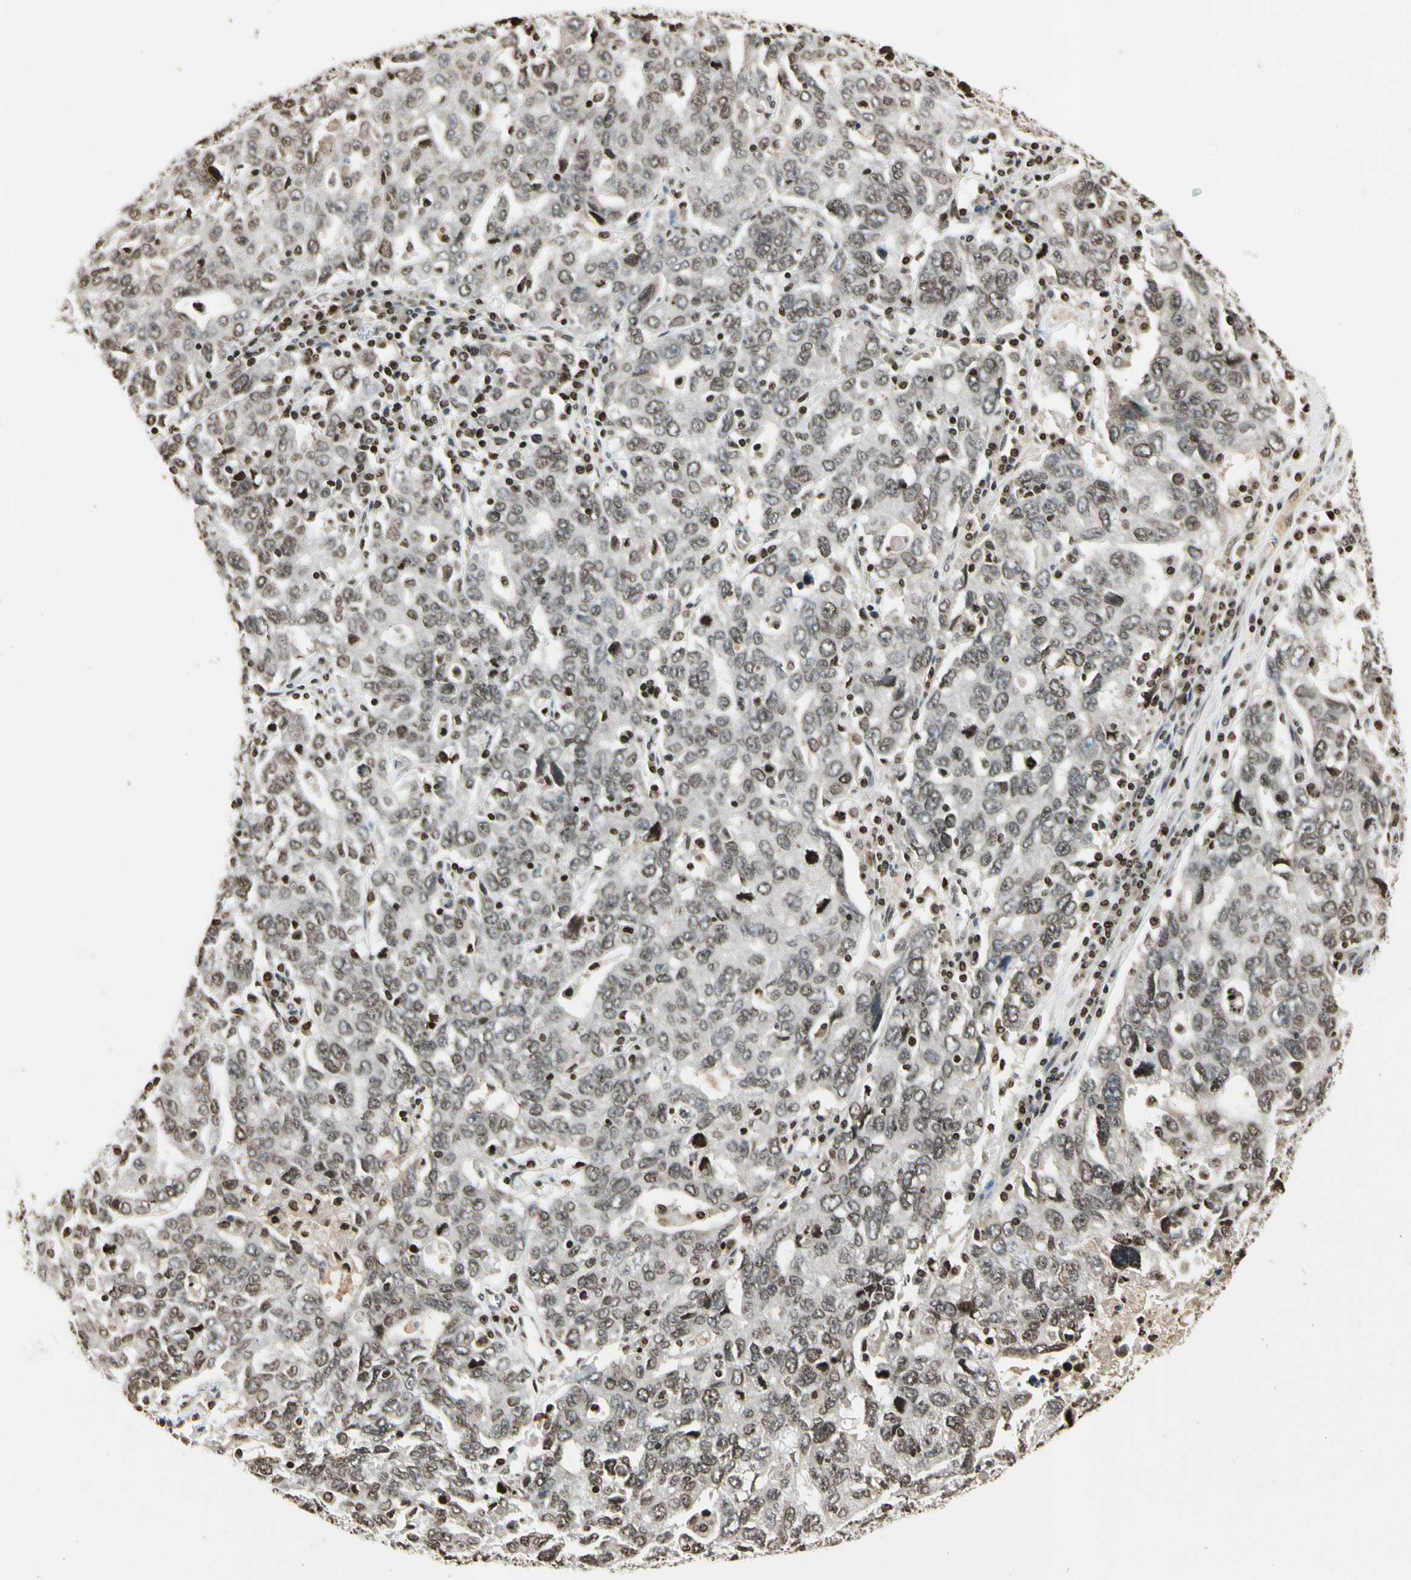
{"staining": {"intensity": "weak", "quantity": "25%-75%", "location": "nuclear"}, "tissue": "ovarian cancer", "cell_type": "Tumor cells", "image_type": "cancer", "snomed": [{"axis": "morphology", "description": "Carcinoma, endometroid"}, {"axis": "topography", "description": "Ovary"}], "caption": "Endometroid carcinoma (ovarian) stained with DAB (3,3'-diaminobenzidine) IHC demonstrates low levels of weak nuclear positivity in about 25%-75% of tumor cells.", "gene": "RORA", "patient": {"sex": "female", "age": 62}}